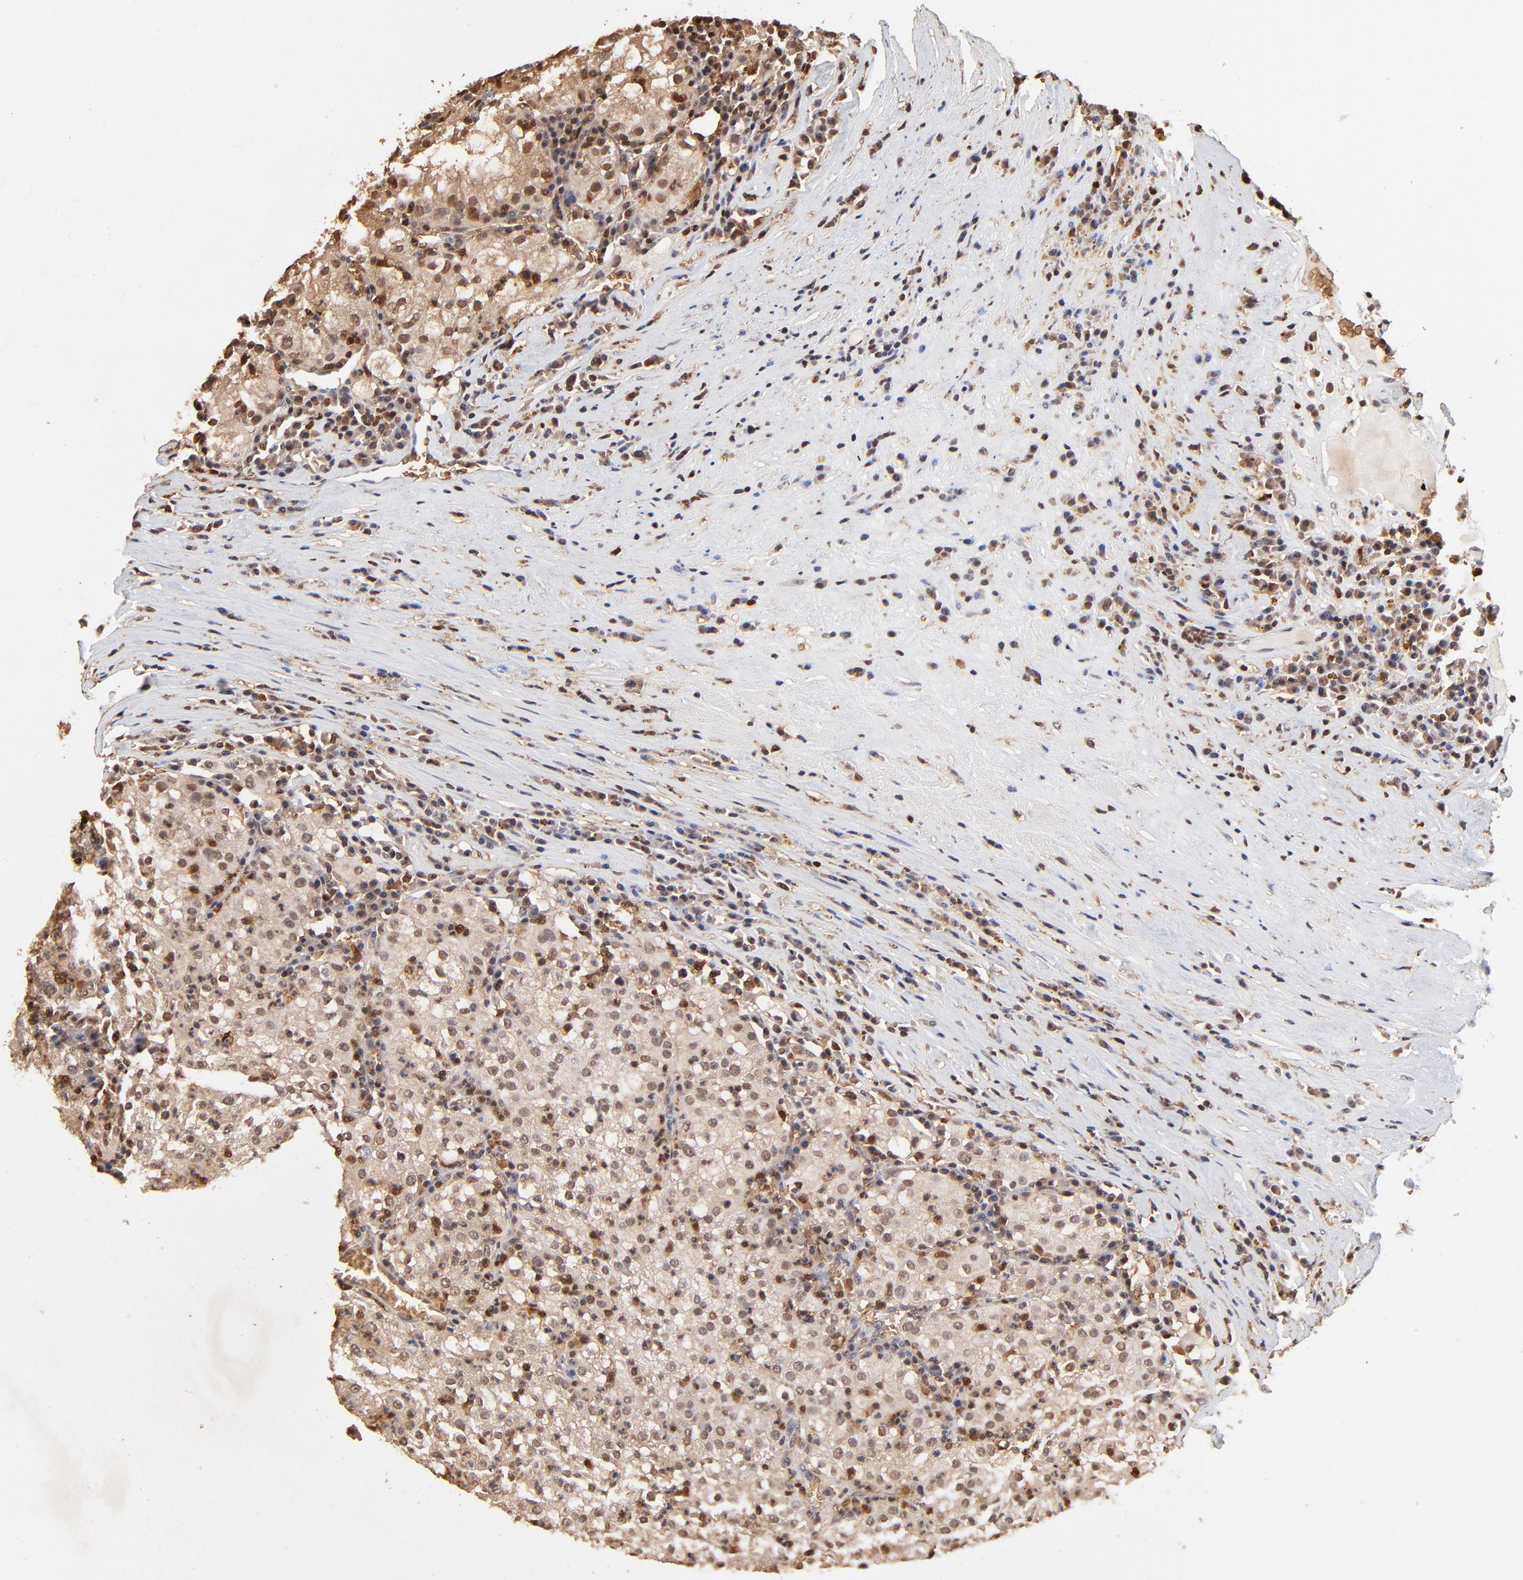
{"staining": {"intensity": "weak", "quantity": ">75%", "location": "cytoplasmic/membranous"}, "tissue": "renal cancer", "cell_type": "Tumor cells", "image_type": "cancer", "snomed": [{"axis": "morphology", "description": "Adenocarcinoma, NOS"}, {"axis": "topography", "description": "Kidney"}], "caption": "Weak cytoplasmic/membranous protein positivity is appreciated in approximately >75% of tumor cells in renal cancer. (IHC, brightfield microscopy, high magnification).", "gene": "CASP1", "patient": {"sex": "male", "age": 59}}